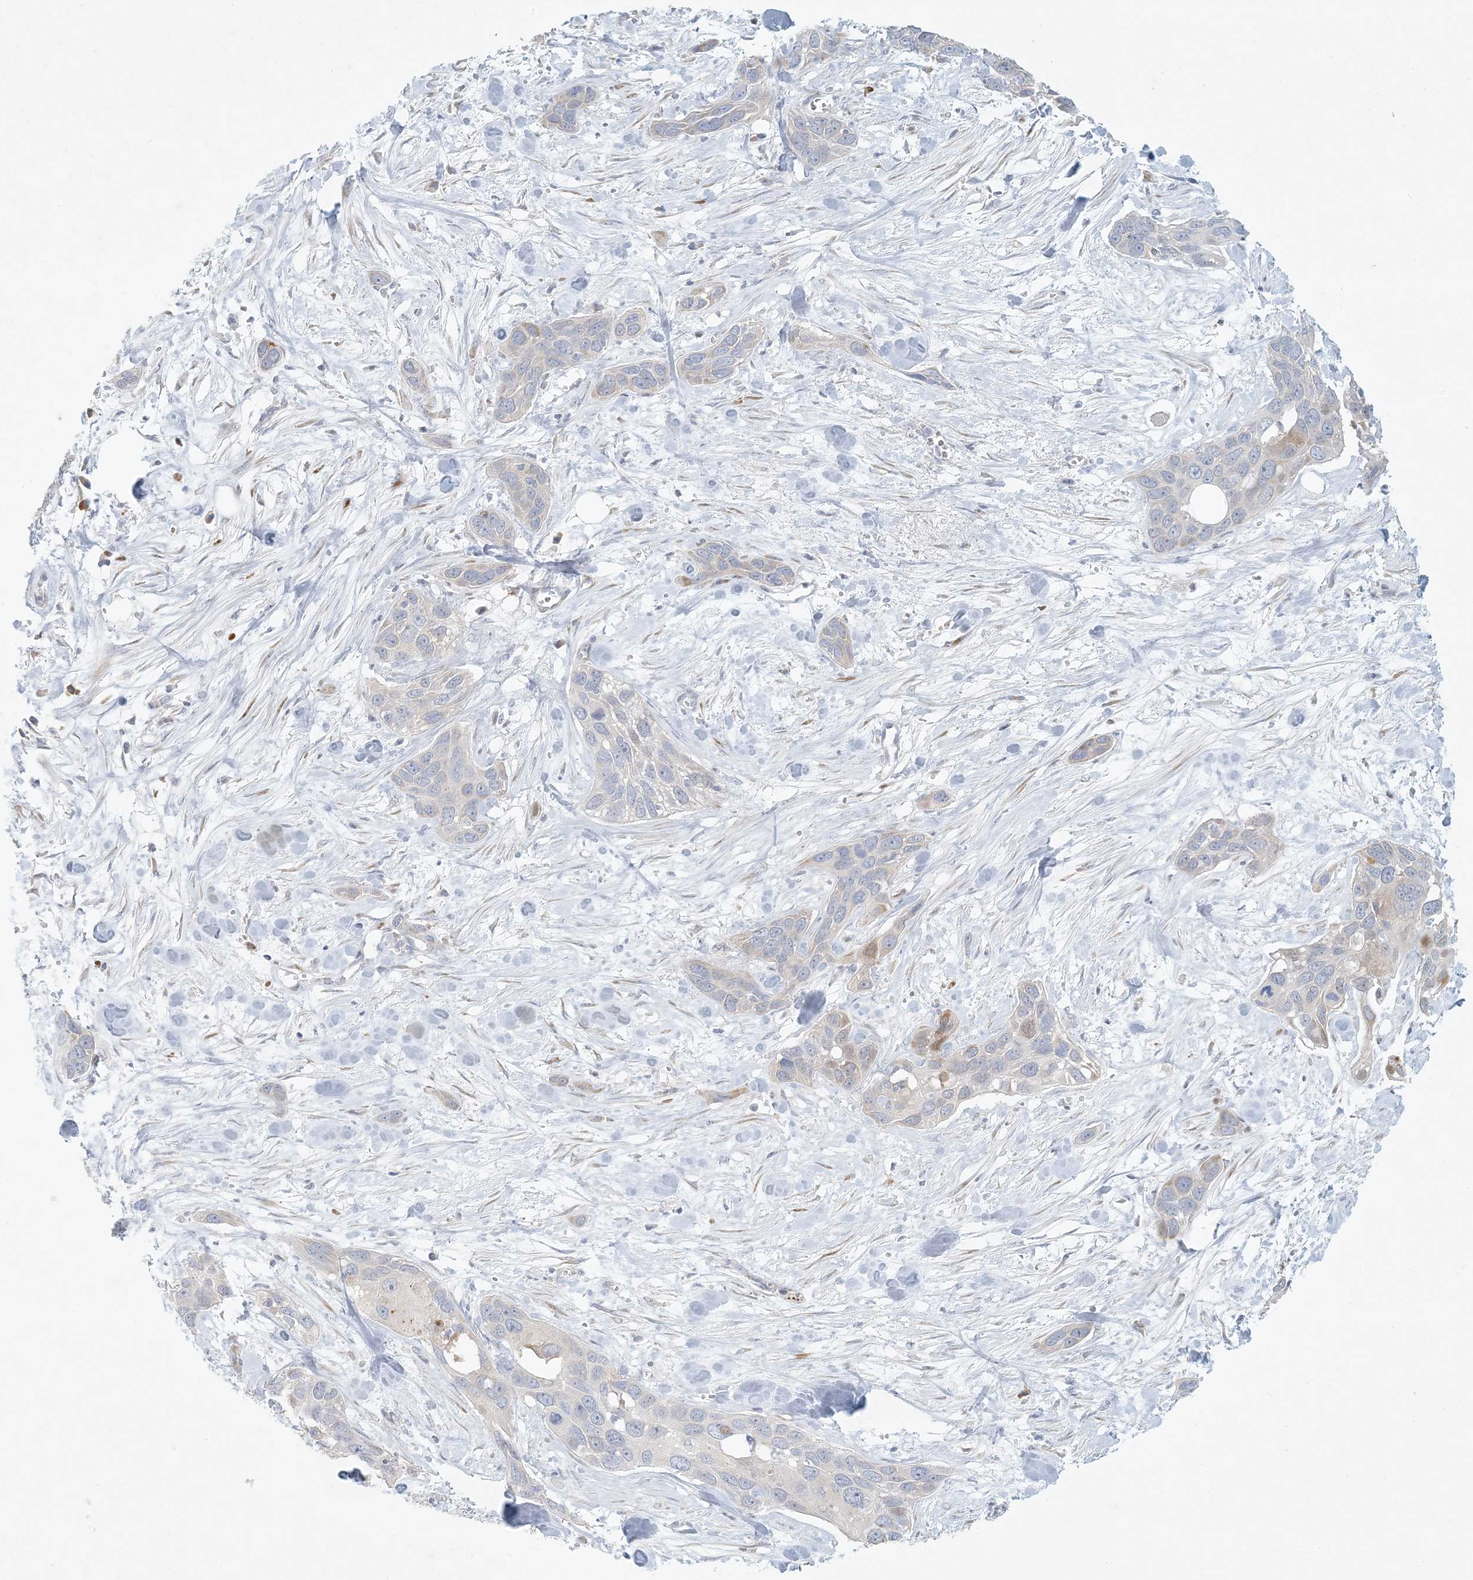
{"staining": {"intensity": "negative", "quantity": "none", "location": "none"}, "tissue": "pancreatic cancer", "cell_type": "Tumor cells", "image_type": "cancer", "snomed": [{"axis": "morphology", "description": "Adenocarcinoma, NOS"}, {"axis": "topography", "description": "Pancreas"}], "caption": "The immunohistochemistry image has no significant staining in tumor cells of pancreatic cancer (adenocarcinoma) tissue. Brightfield microscopy of immunohistochemistry (IHC) stained with DAB (3,3'-diaminobenzidine) (brown) and hematoxylin (blue), captured at high magnification.", "gene": "ZNF385D", "patient": {"sex": "female", "age": 60}}